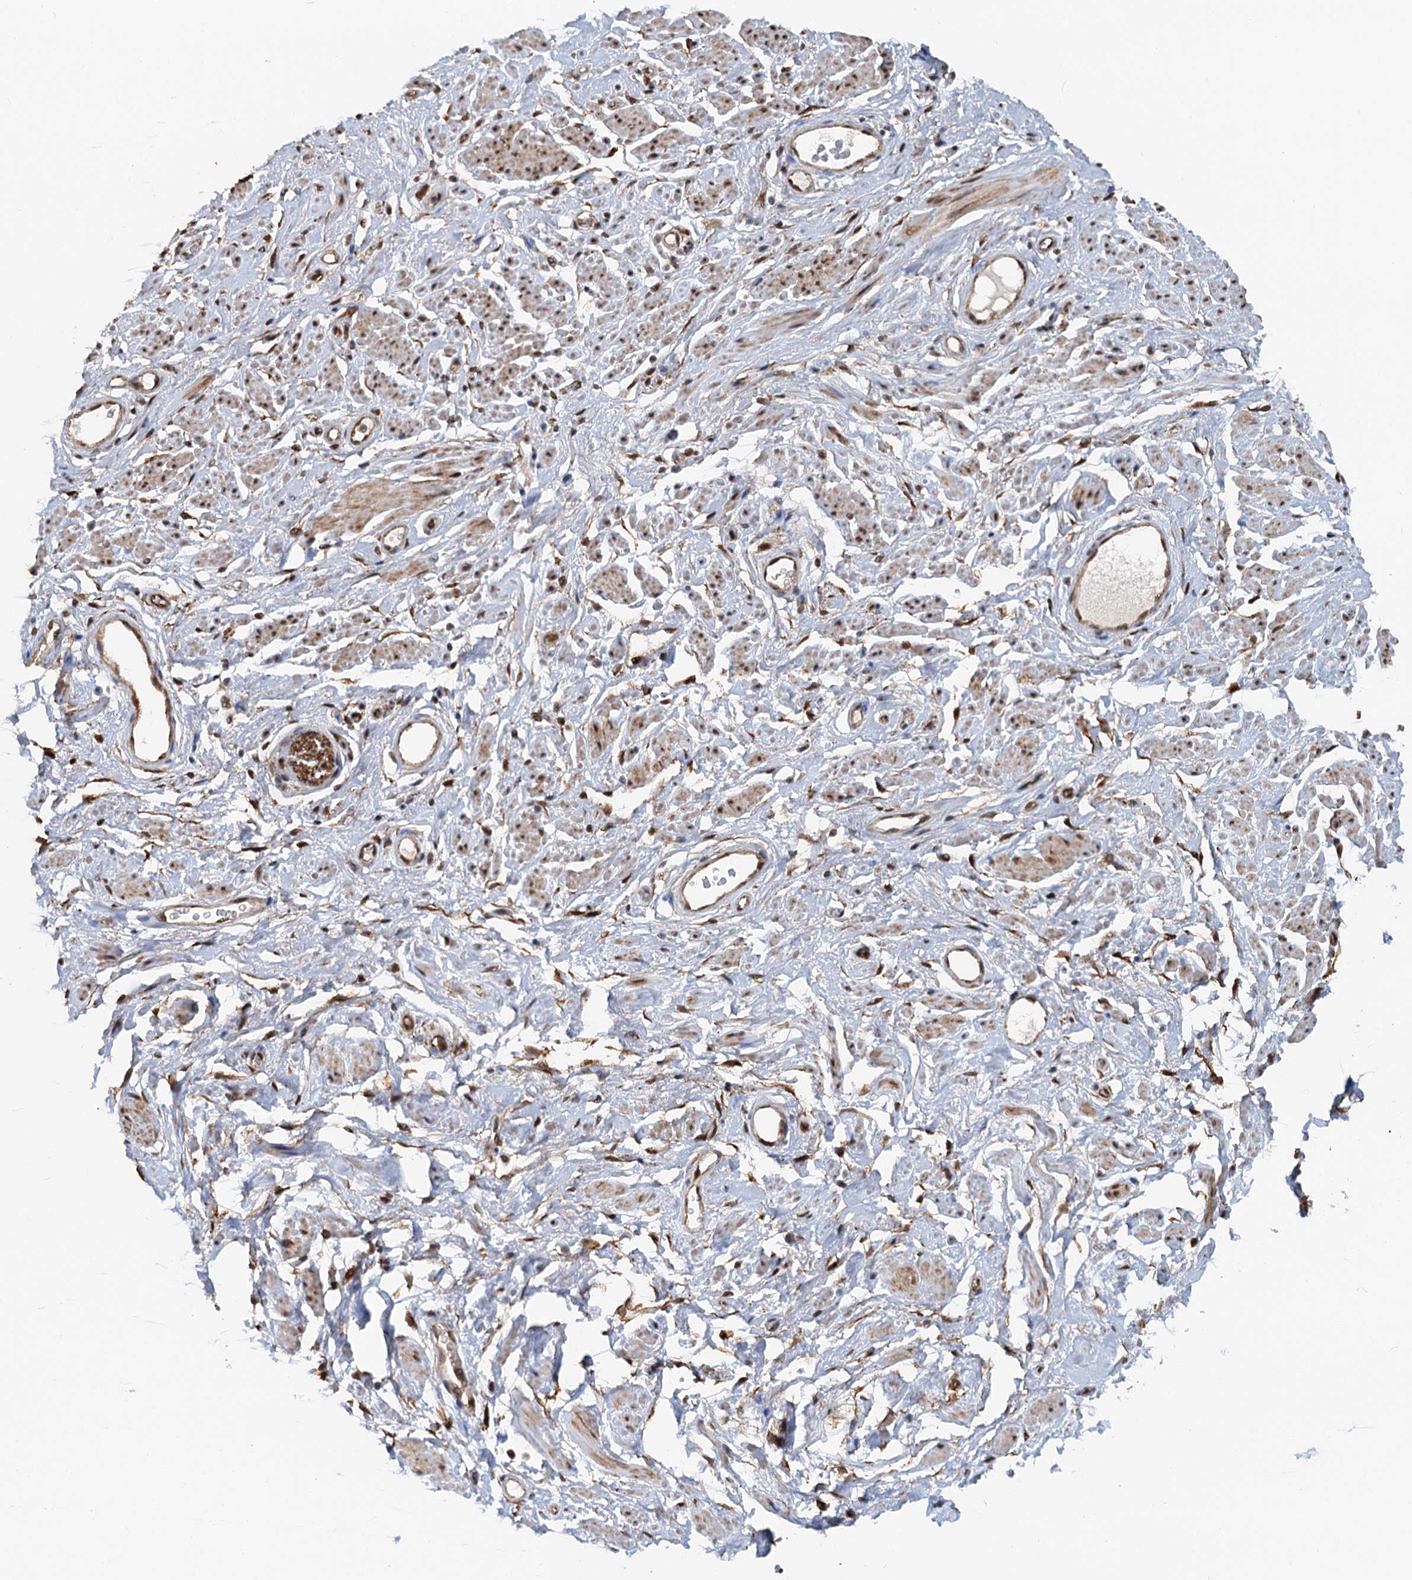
{"staining": {"intensity": "strong", "quantity": ">75%", "location": "nuclear"}, "tissue": "adipose tissue", "cell_type": "Adipocytes", "image_type": "normal", "snomed": [{"axis": "morphology", "description": "Normal tissue, NOS"}, {"axis": "morphology", "description": "Adenocarcinoma, NOS"}, {"axis": "topography", "description": "Rectum"}, {"axis": "topography", "description": "Vagina"}, {"axis": "topography", "description": "Peripheral nerve tissue"}], "caption": "Strong nuclear protein expression is identified in approximately >75% of adipocytes in adipose tissue. (Brightfield microscopy of DAB IHC at high magnification).", "gene": "CFDP1", "patient": {"sex": "female", "age": 71}}